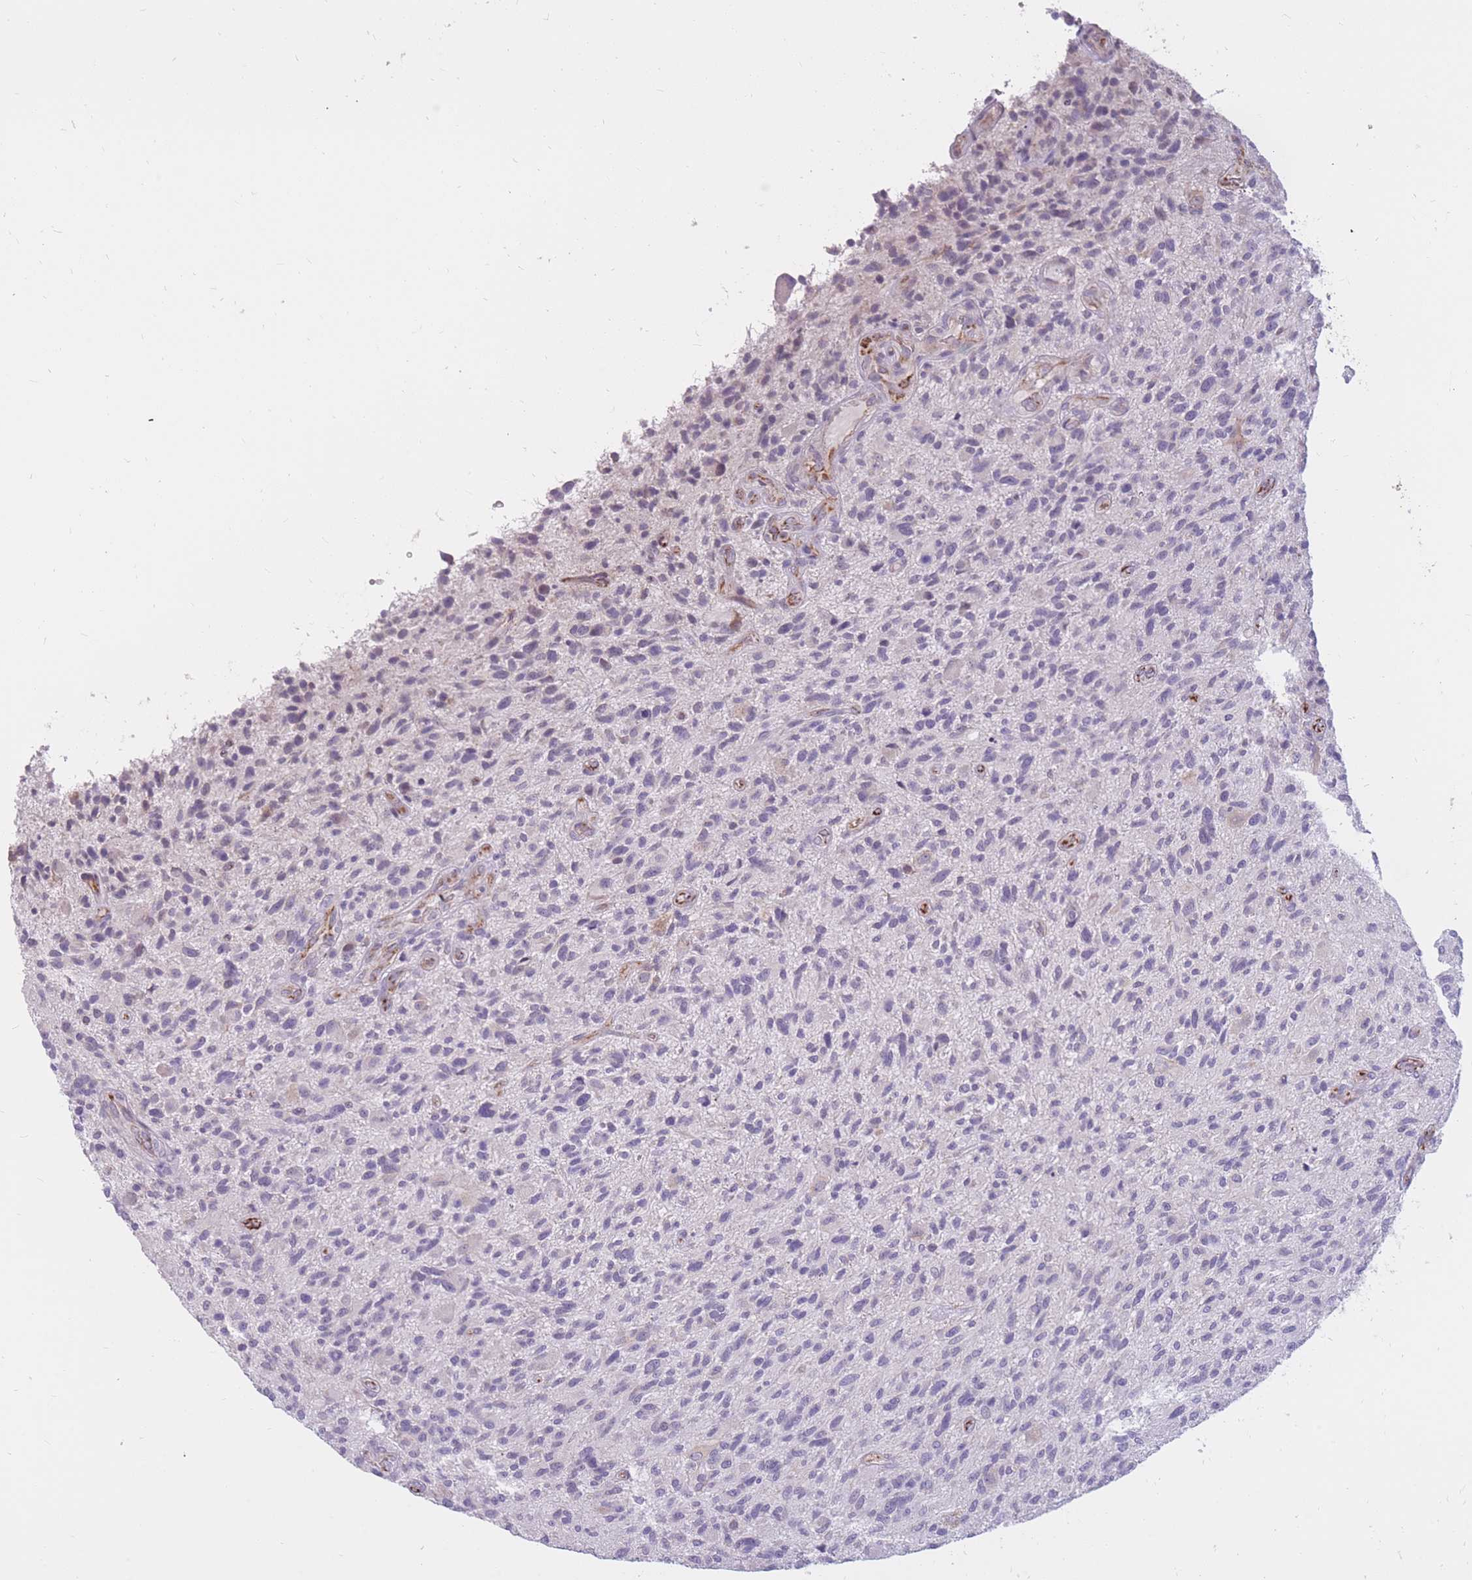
{"staining": {"intensity": "negative", "quantity": "none", "location": "none"}, "tissue": "glioma", "cell_type": "Tumor cells", "image_type": "cancer", "snomed": [{"axis": "morphology", "description": "Glioma, malignant, High grade"}, {"axis": "topography", "description": "Brain"}], "caption": "Immunohistochemical staining of human malignant high-grade glioma exhibits no significant positivity in tumor cells. (Brightfield microscopy of DAB (3,3'-diaminobenzidine) immunohistochemistry at high magnification).", "gene": "RNF170", "patient": {"sex": "male", "age": 47}}